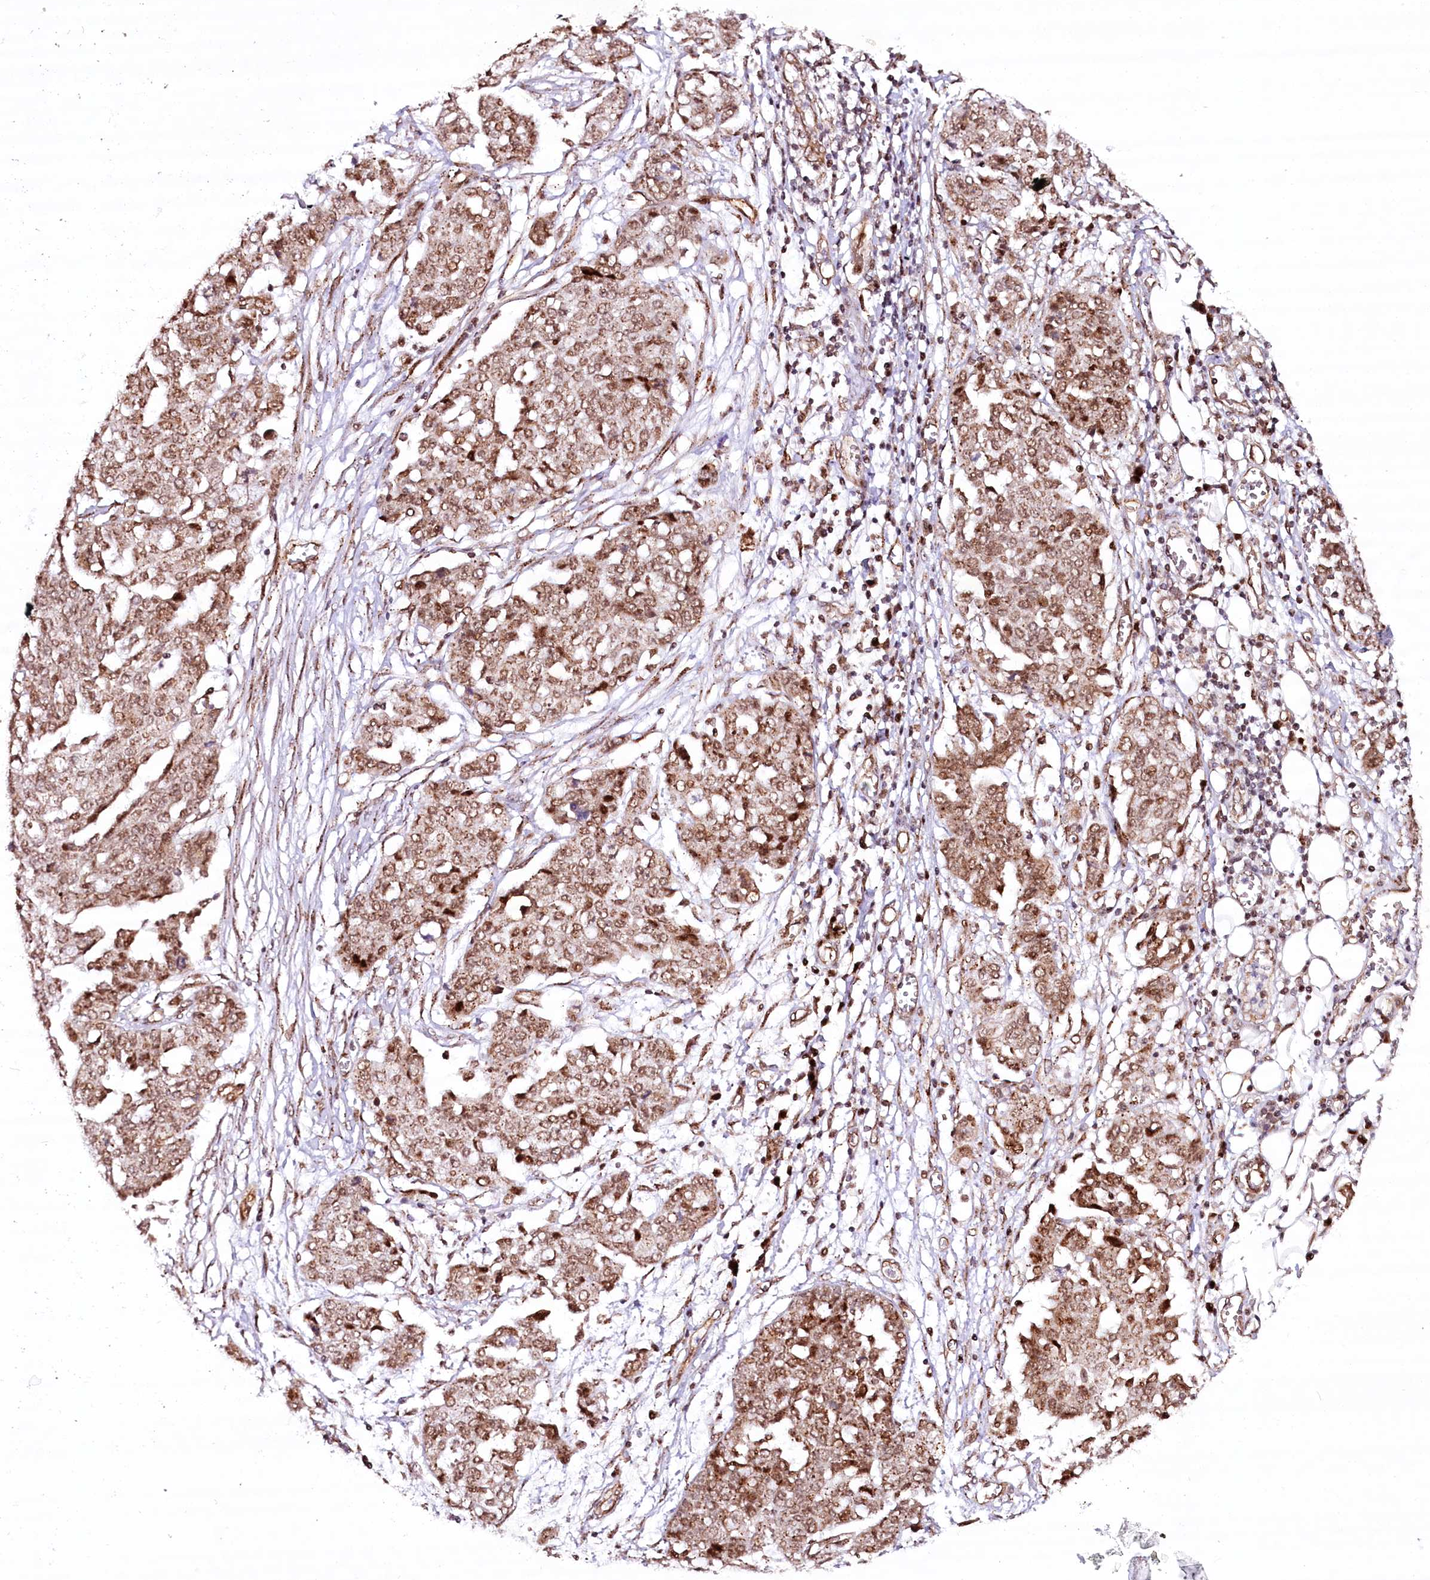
{"staining": {"intensity": "moderate", "quantity": ">75%", "location": "cytoplasmic/membranous,nuclear"}, "tissue": "ovarian cancer", "cell_type": "Tumor cells", "image_type": "cancer", "snomed": [{"axis": "morphology", "description": "Cystadenocarcinoma, serous, NOS"}, {"axis": "topography", "description": "Soft tissue"}, {"axis": "topography", "description": "Ovary"}], "caption": "This micrograph demonstrates serous cystadenocarcinoma (ovarian) stained with immunohistochemistry to label a protein in brown. The cytoplasmic/membranous and nuclear of tumor cells show moderate positivity for the protein. Nuclei are counter-stained blue.", "gene": "COPG1", "patient": {"sex": "female", "age": 57}}